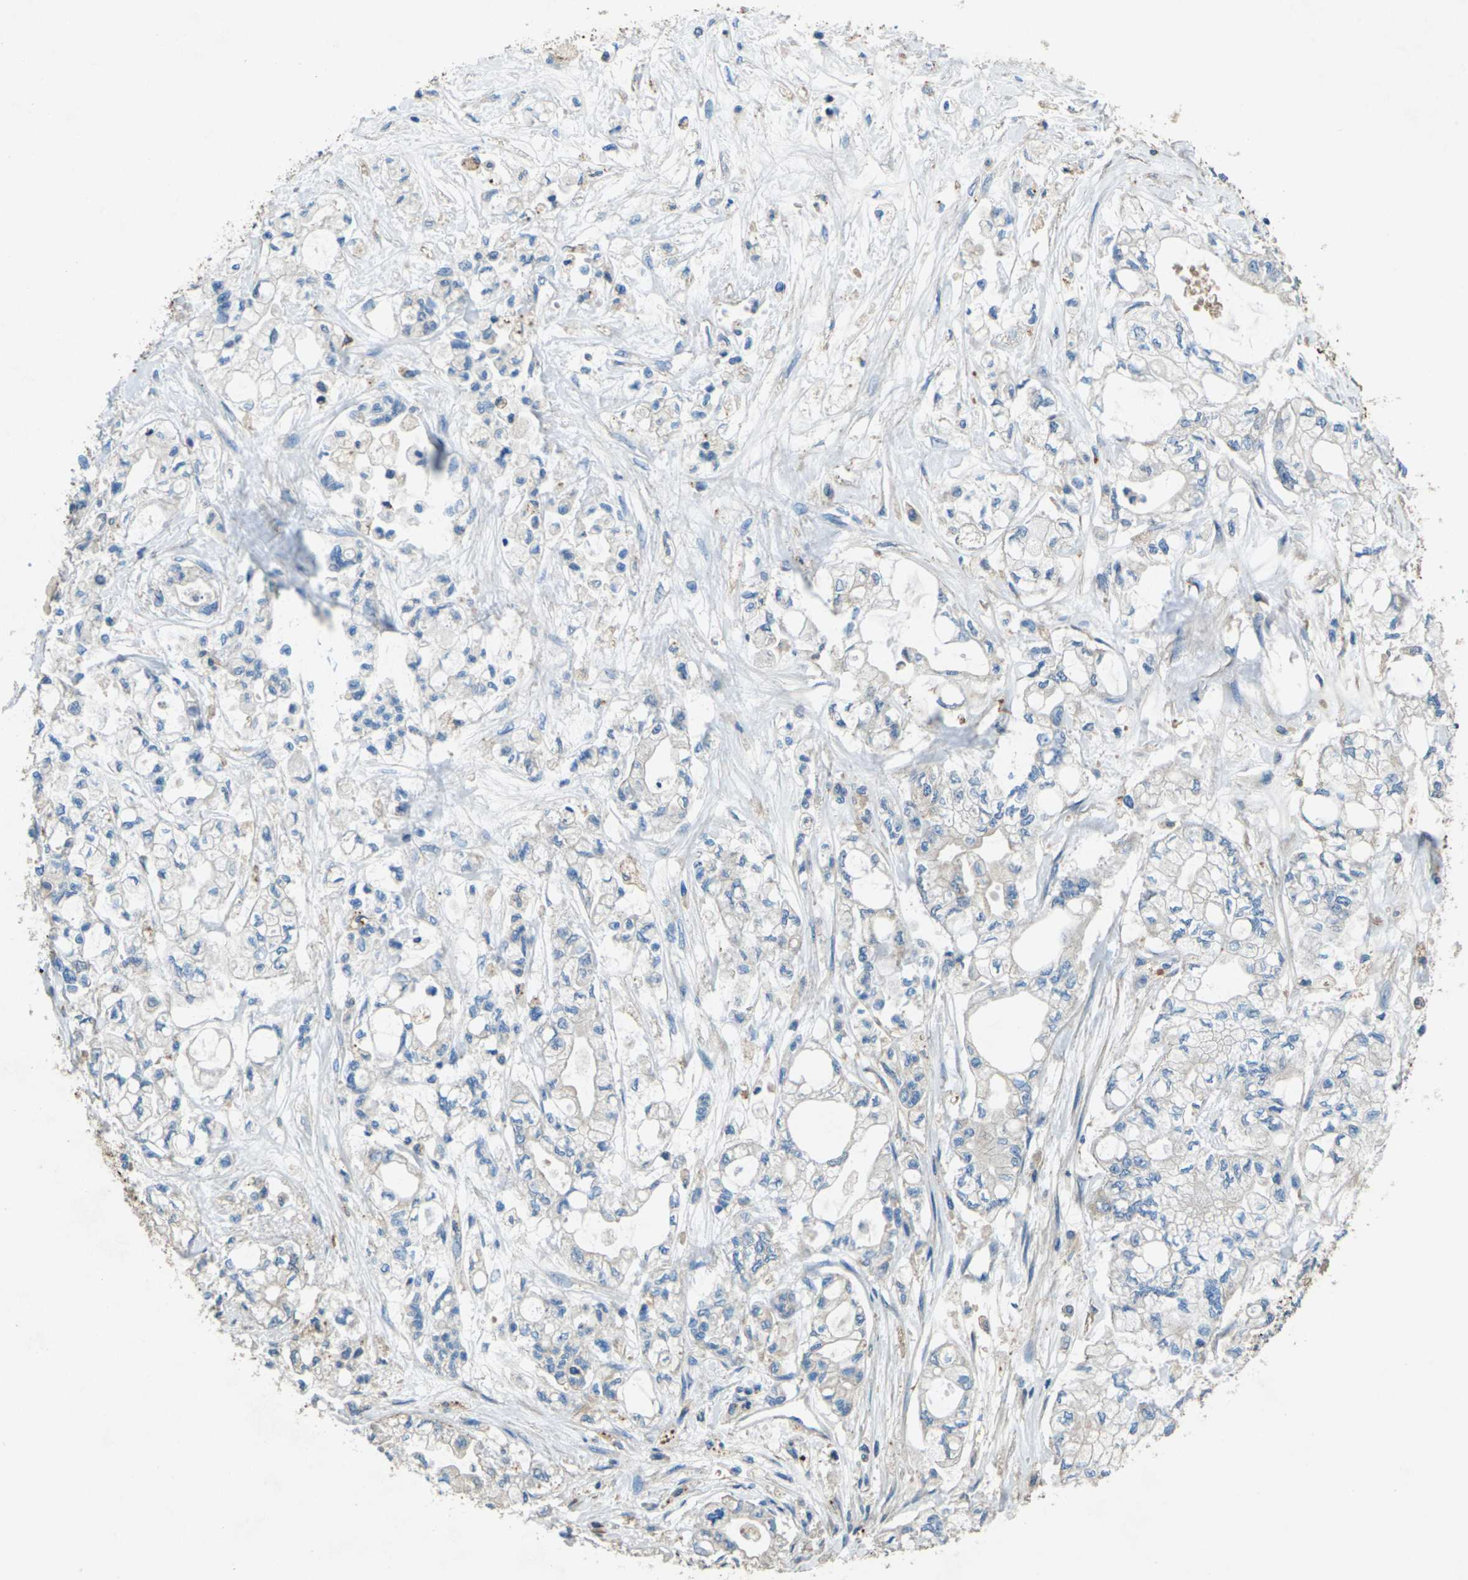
{"staining": {"intensity": "negative", "quantity": "none", "location": "none"}, "tissue": "pancreatic cancer", "cell_type": "Tumor cells", "image_type": "cancer", "snomed": [{"axis": "morphology", "description": "Adenocarcinoma, NOS"}, {"axis": "topography", "description": "Pancreas"}], "caption": "Protein analysis of pancreatic cancer shows no significant positivity in tumor cells.", "gene": "SIGLEC14", "patient": {"sex": "male", "age": 79}}